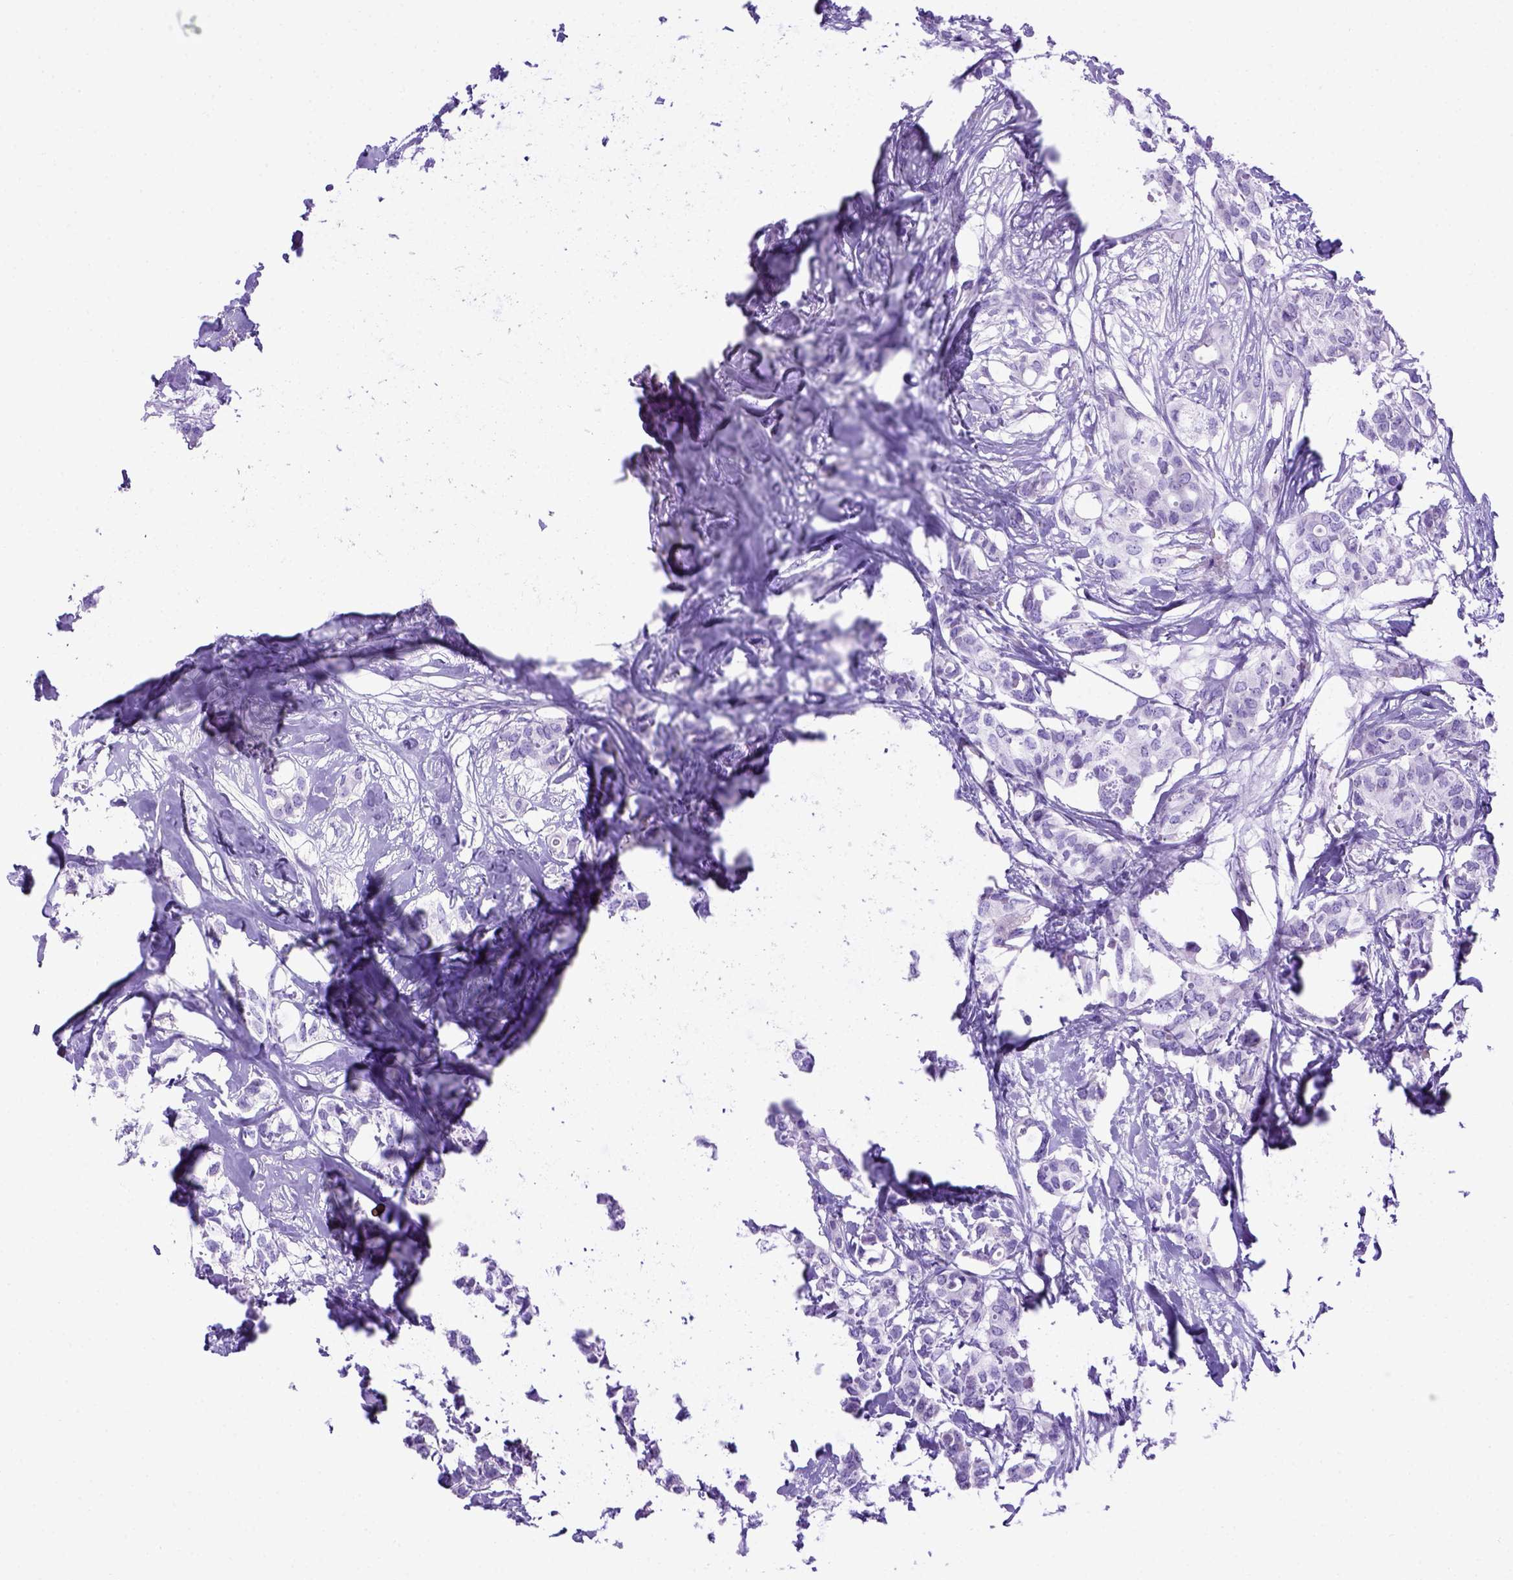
{"staining": {"intensity": "negative", "quantity": "none", "location": "none"}, "tissue": "breast cancer", "cell_type": "Tumor cells", "image_type": "cancer", "snomed": [{"axis": "morphology", "description": "Duct carcinoma"}, {"axis": "topography", "description": "Breast"}], "caption": "The photomicrograph shows no staining of tumor cells in breast intraductal carcinoma. (DAB immunohistochemistry (IHC), high magnification).", "gene": "MEOX2", "patient": {"sex": "female", "age": 62}}